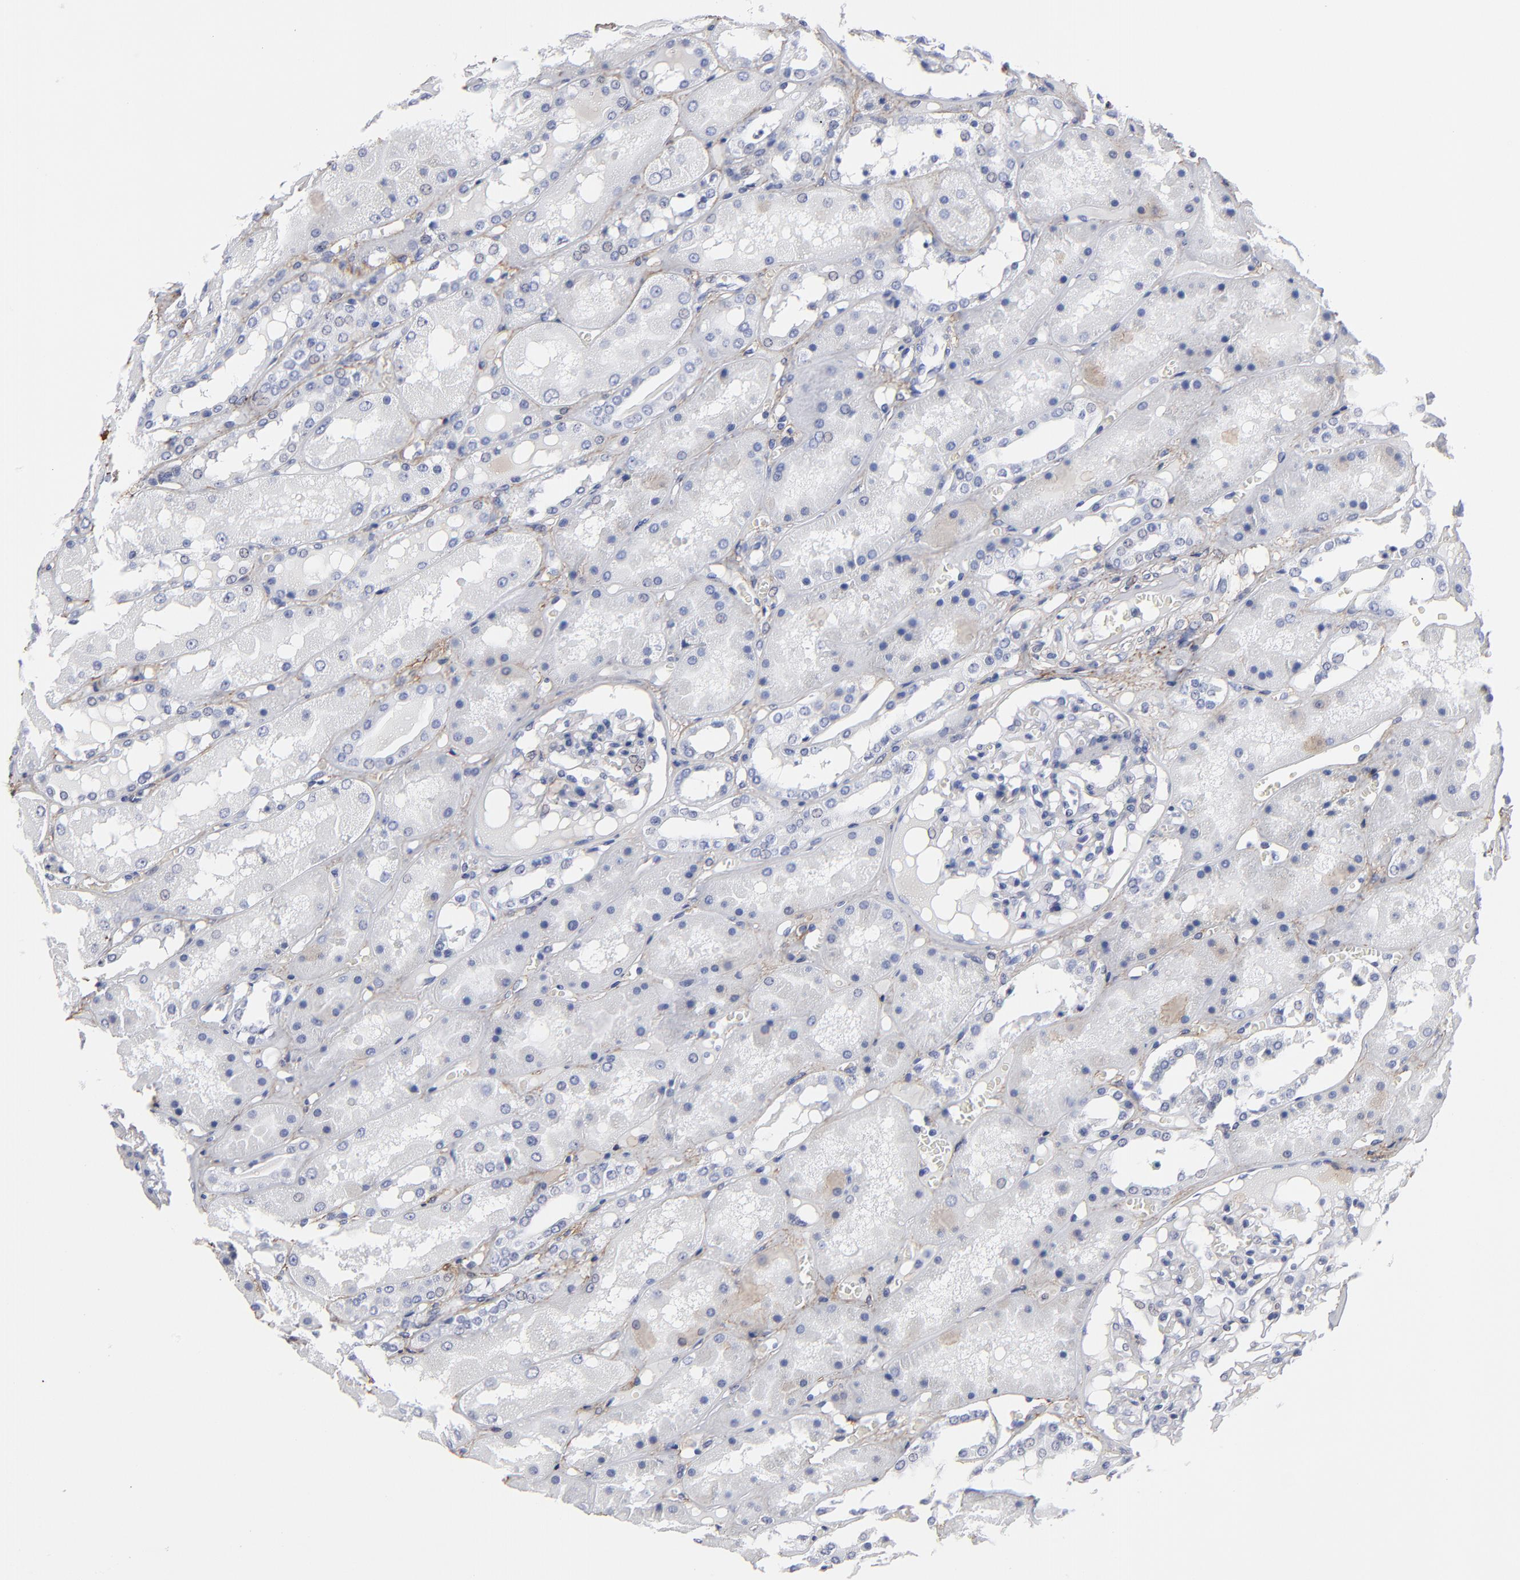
{"staining": {"intensity": "negative", "quantity": "none", "location": "none"}, "tissue": "kidney", "cell_type": "Cells in glomeruli", "image_type": "normal", "snomed": [{"axis": "morphology", "description": "Normal tissue, NOS"}, {"axis": "topography", "description": "Kidney"}], "caption": "IHC micrograph of benign kidney: kidney stained with DAB (3,3'-diaminobenzidine) shows no significant protein staining in cells in glomeruli.", "gene": "EMILIN1", "patient": {"sex": "male", "age": 36}}